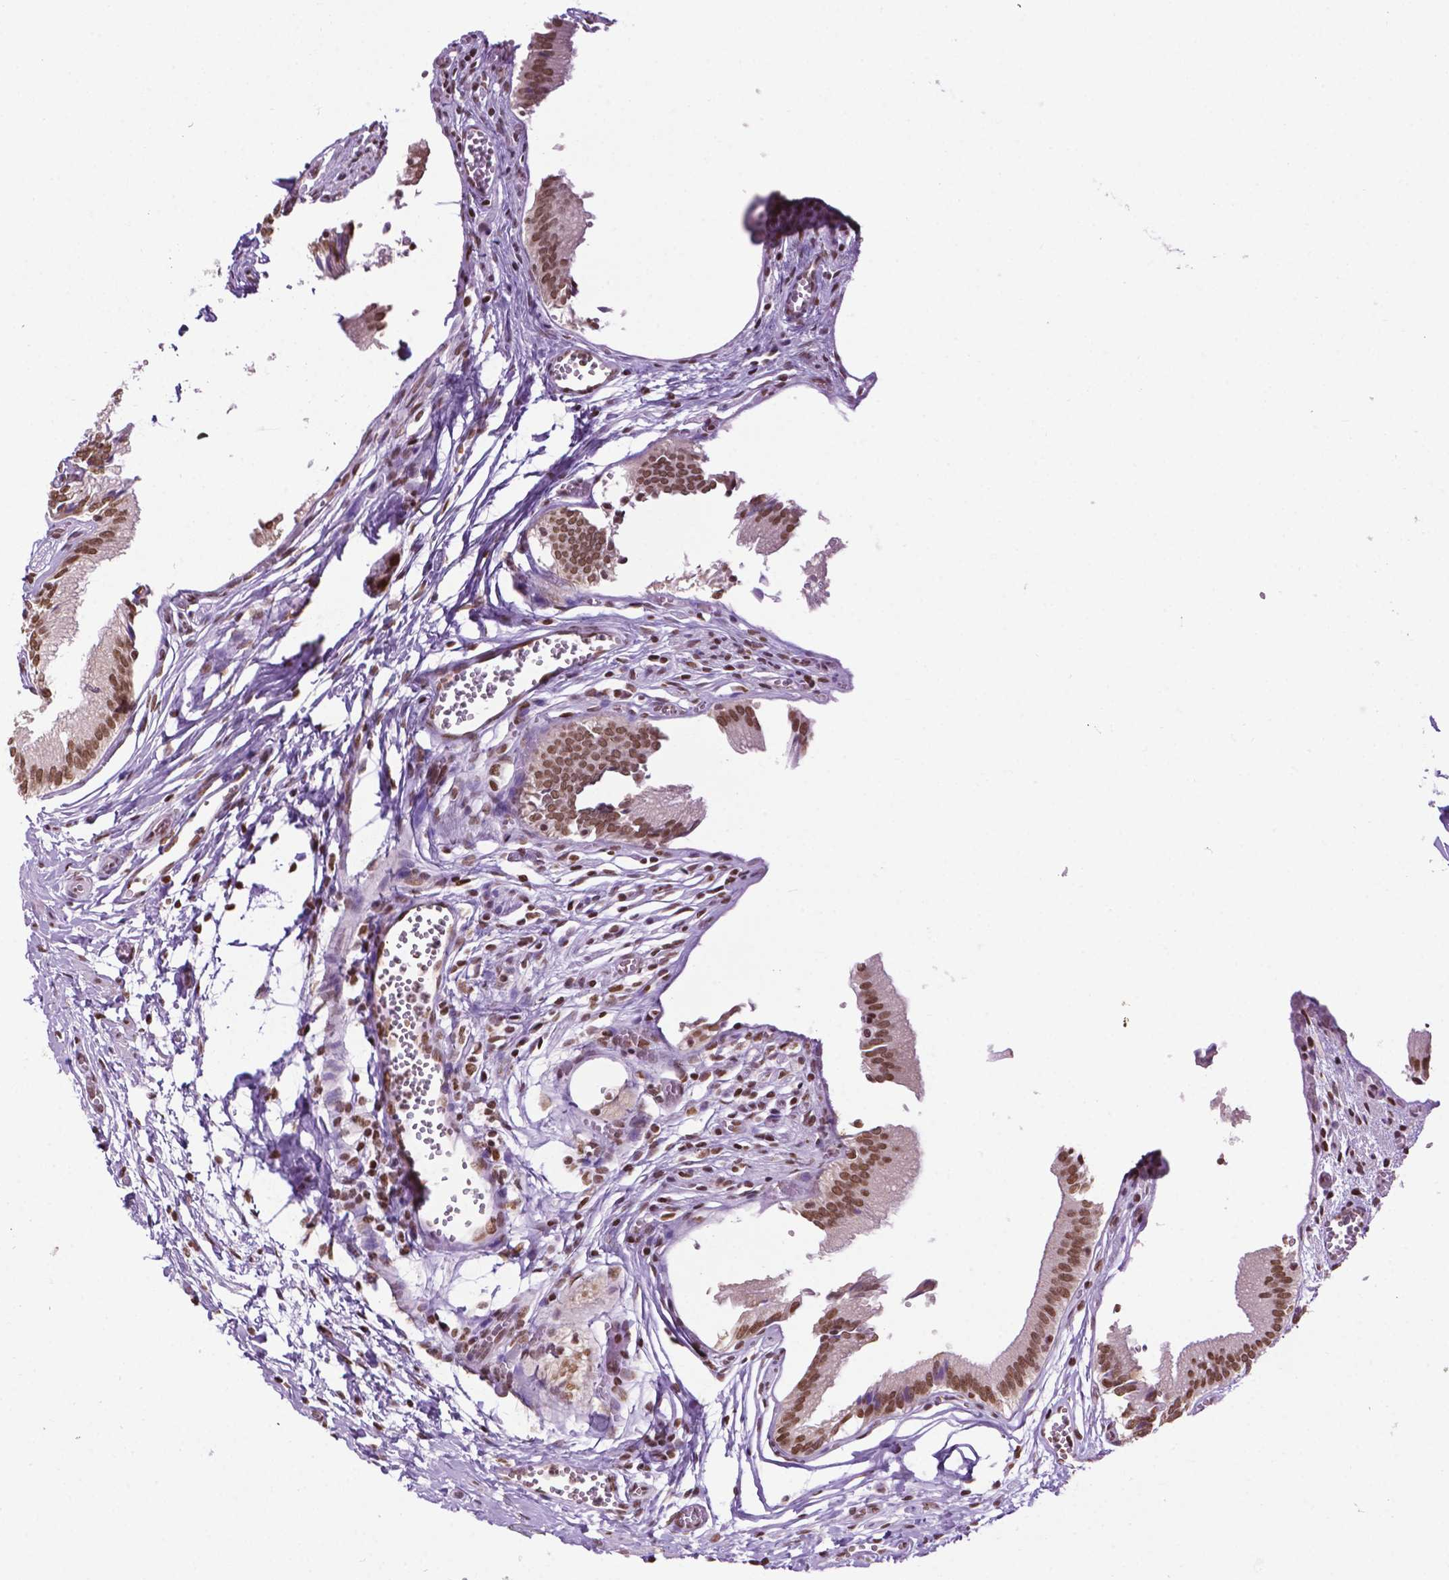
{"staining": {"intensity": "strong", "quantity": ">75%", "location": "nuclear"}, "tissue": "gallbladder", "cell_type": "Glandular cells", "image_type": "normal", "snomed": [{"axis": "morphology", "description": "Normal tissue, NOS"}, {"axis": "topography", "description": "Gallbladder"}, {"axis": "topography", "description": "Peripheral nerve tissue"}], "caption": "About >75% of glandular cells in unremarkable gallbladder show strong nuclear protein positivity as visualized by brown immunohistochemical staining.", "gene": "COL23A1", "patient": {"sex": "male", "age": 17}}